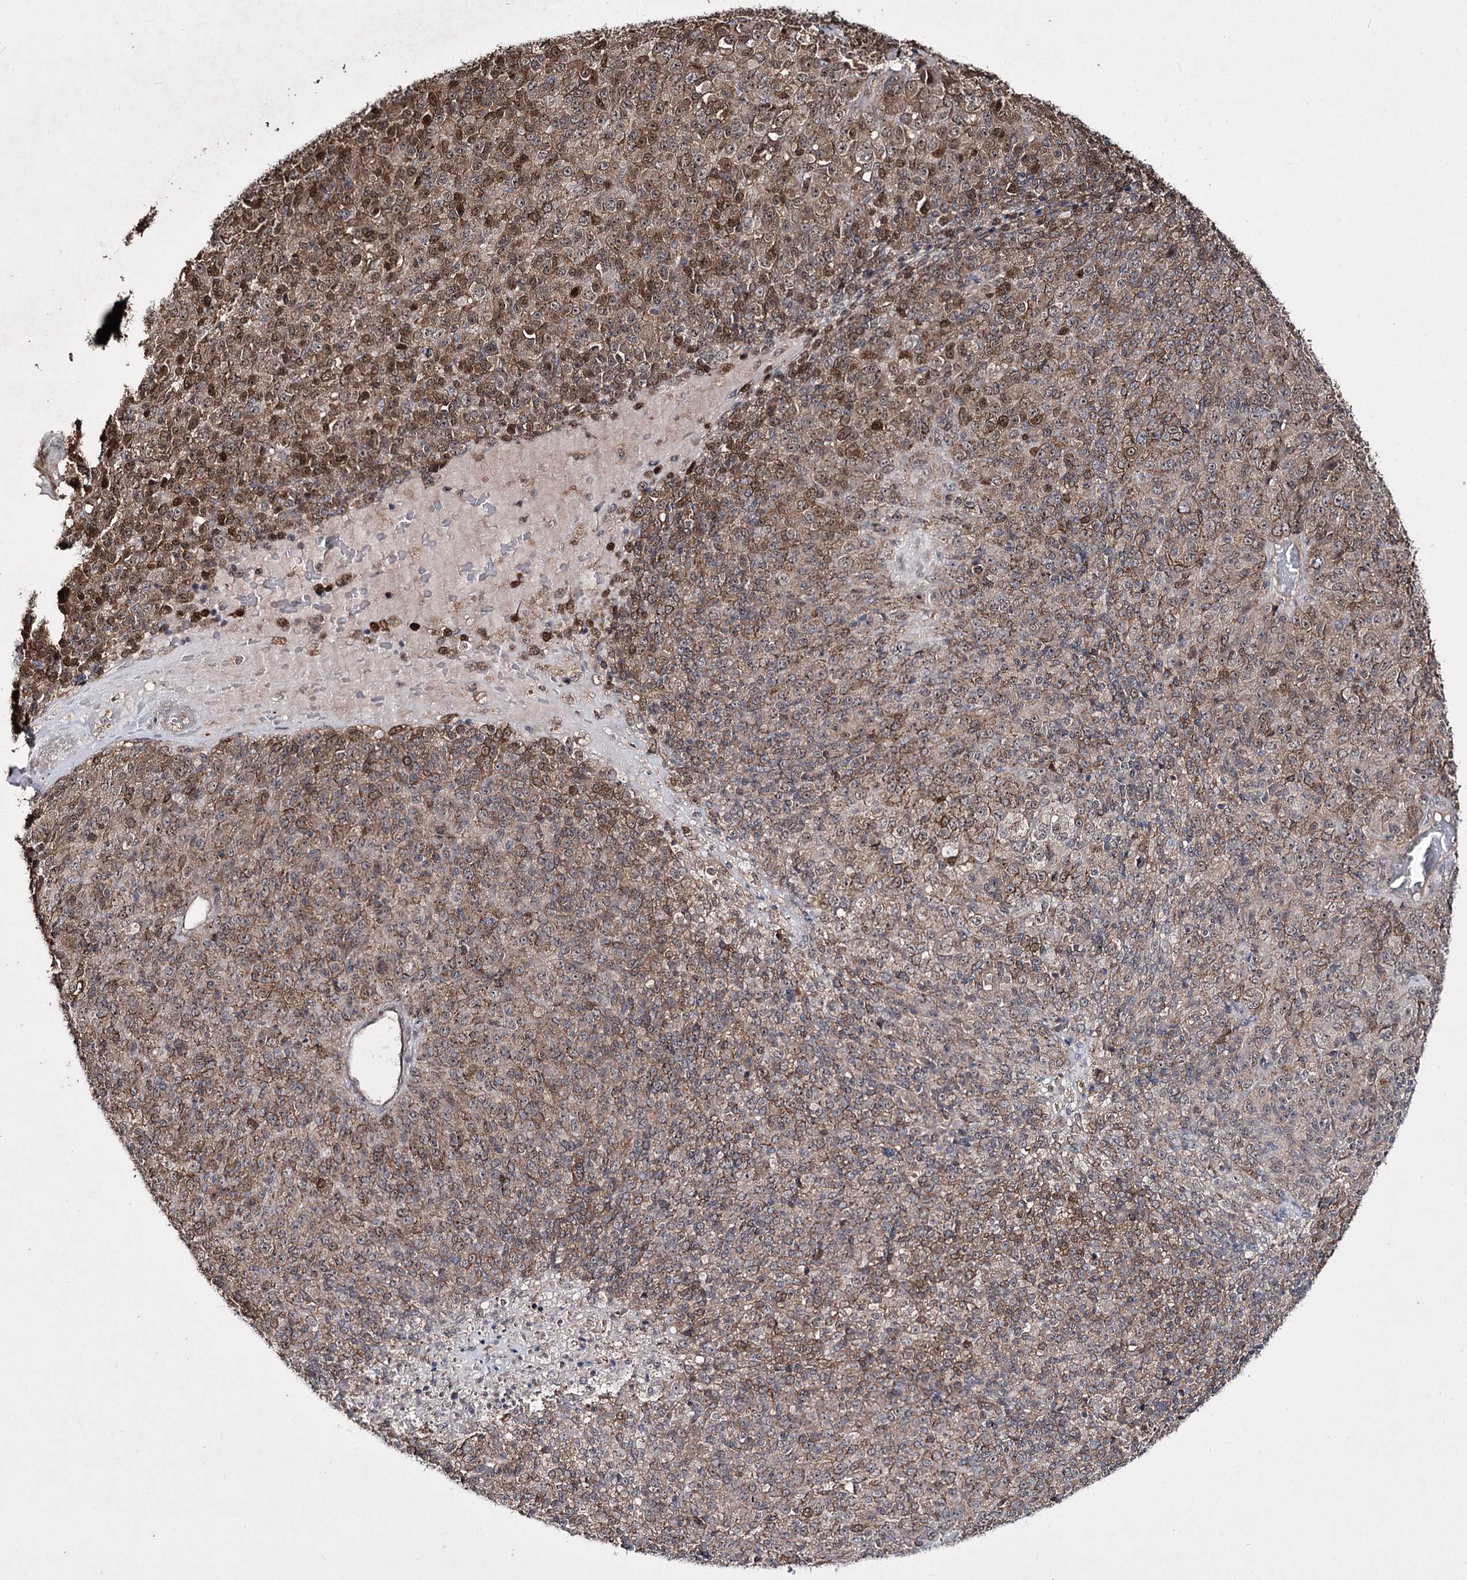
{"staining": {"intensity": "moderate", "quantity": ">75%", "location": "cytoplasmic/membranous,nuclear"}, "tissue": "melanoma", "cell_type": "Tumor cells", "image_type": "cancer", "snomed": [{"axis": "morphology", "description": "Malignant melanoma, Metastatic site"}, {"axis": "topography", "description": "Brain"}], "caption": "Protein analysis of melanoma tissue exhibits moderate cytoplasmic/membranous and nuclear staining in approximately >75% of tumor cells.", "gene": "HOXC11", "patient": {"sex": "female", "age": 56}}